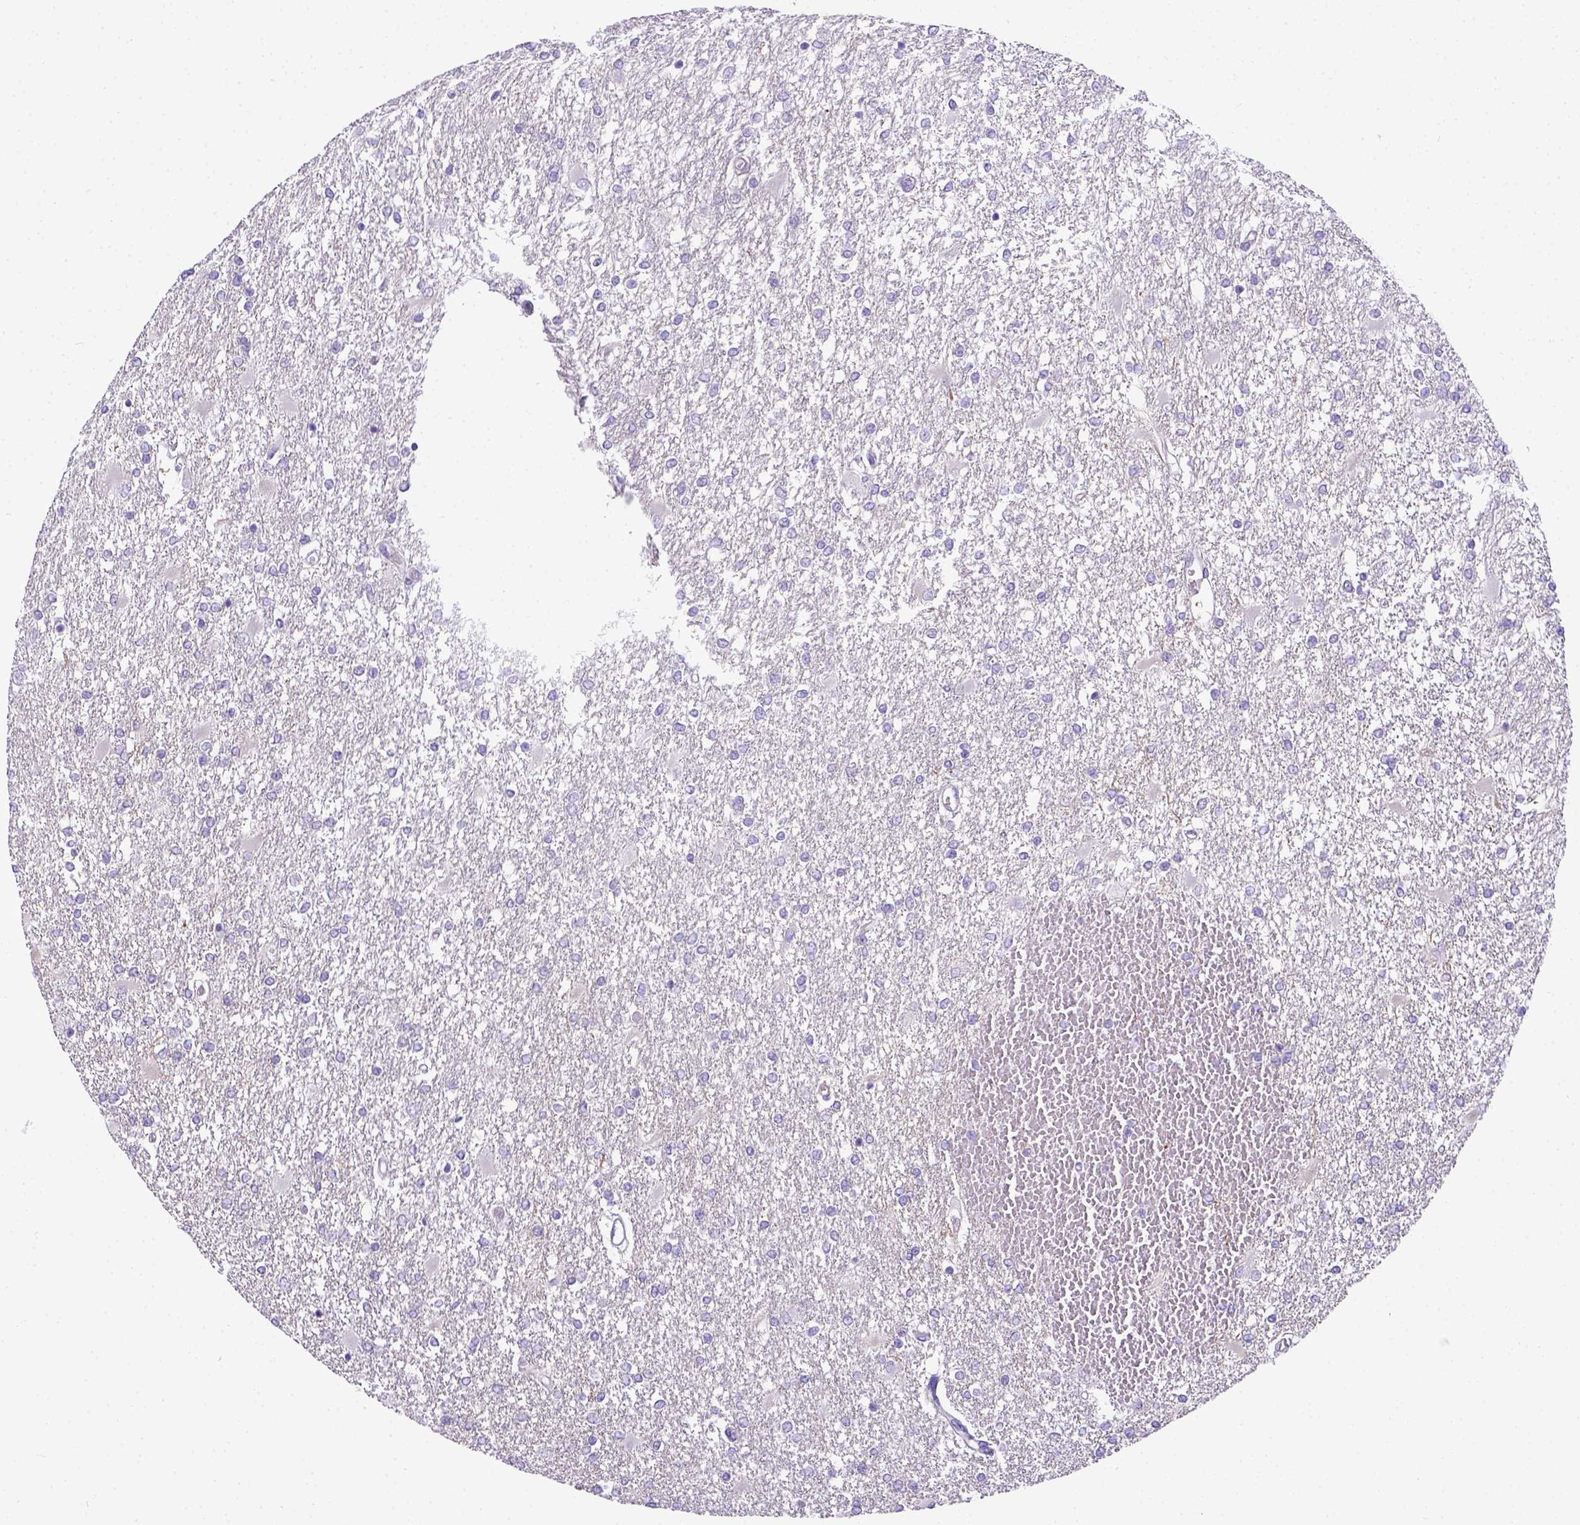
{"staining": {"intensity": "negative", "quantity": "none", "location": "none"}, "tissue": "glioma", "cell_type": "Tumor cells", "image_type": "cancer", "snomed": [{"axis": "morphology", "description": "Glioma, malignant, High grade"}, {"axis": "topography", "description": "Cerebral cortex"}], "caption": "Micrograph shows no protein expression in tumor cells of glioma tissue. (Immunohistochemistry, brightfield microscopy, high magnification).", "gene": "CD40", "patient": {"sex": "male", "age": 79}}